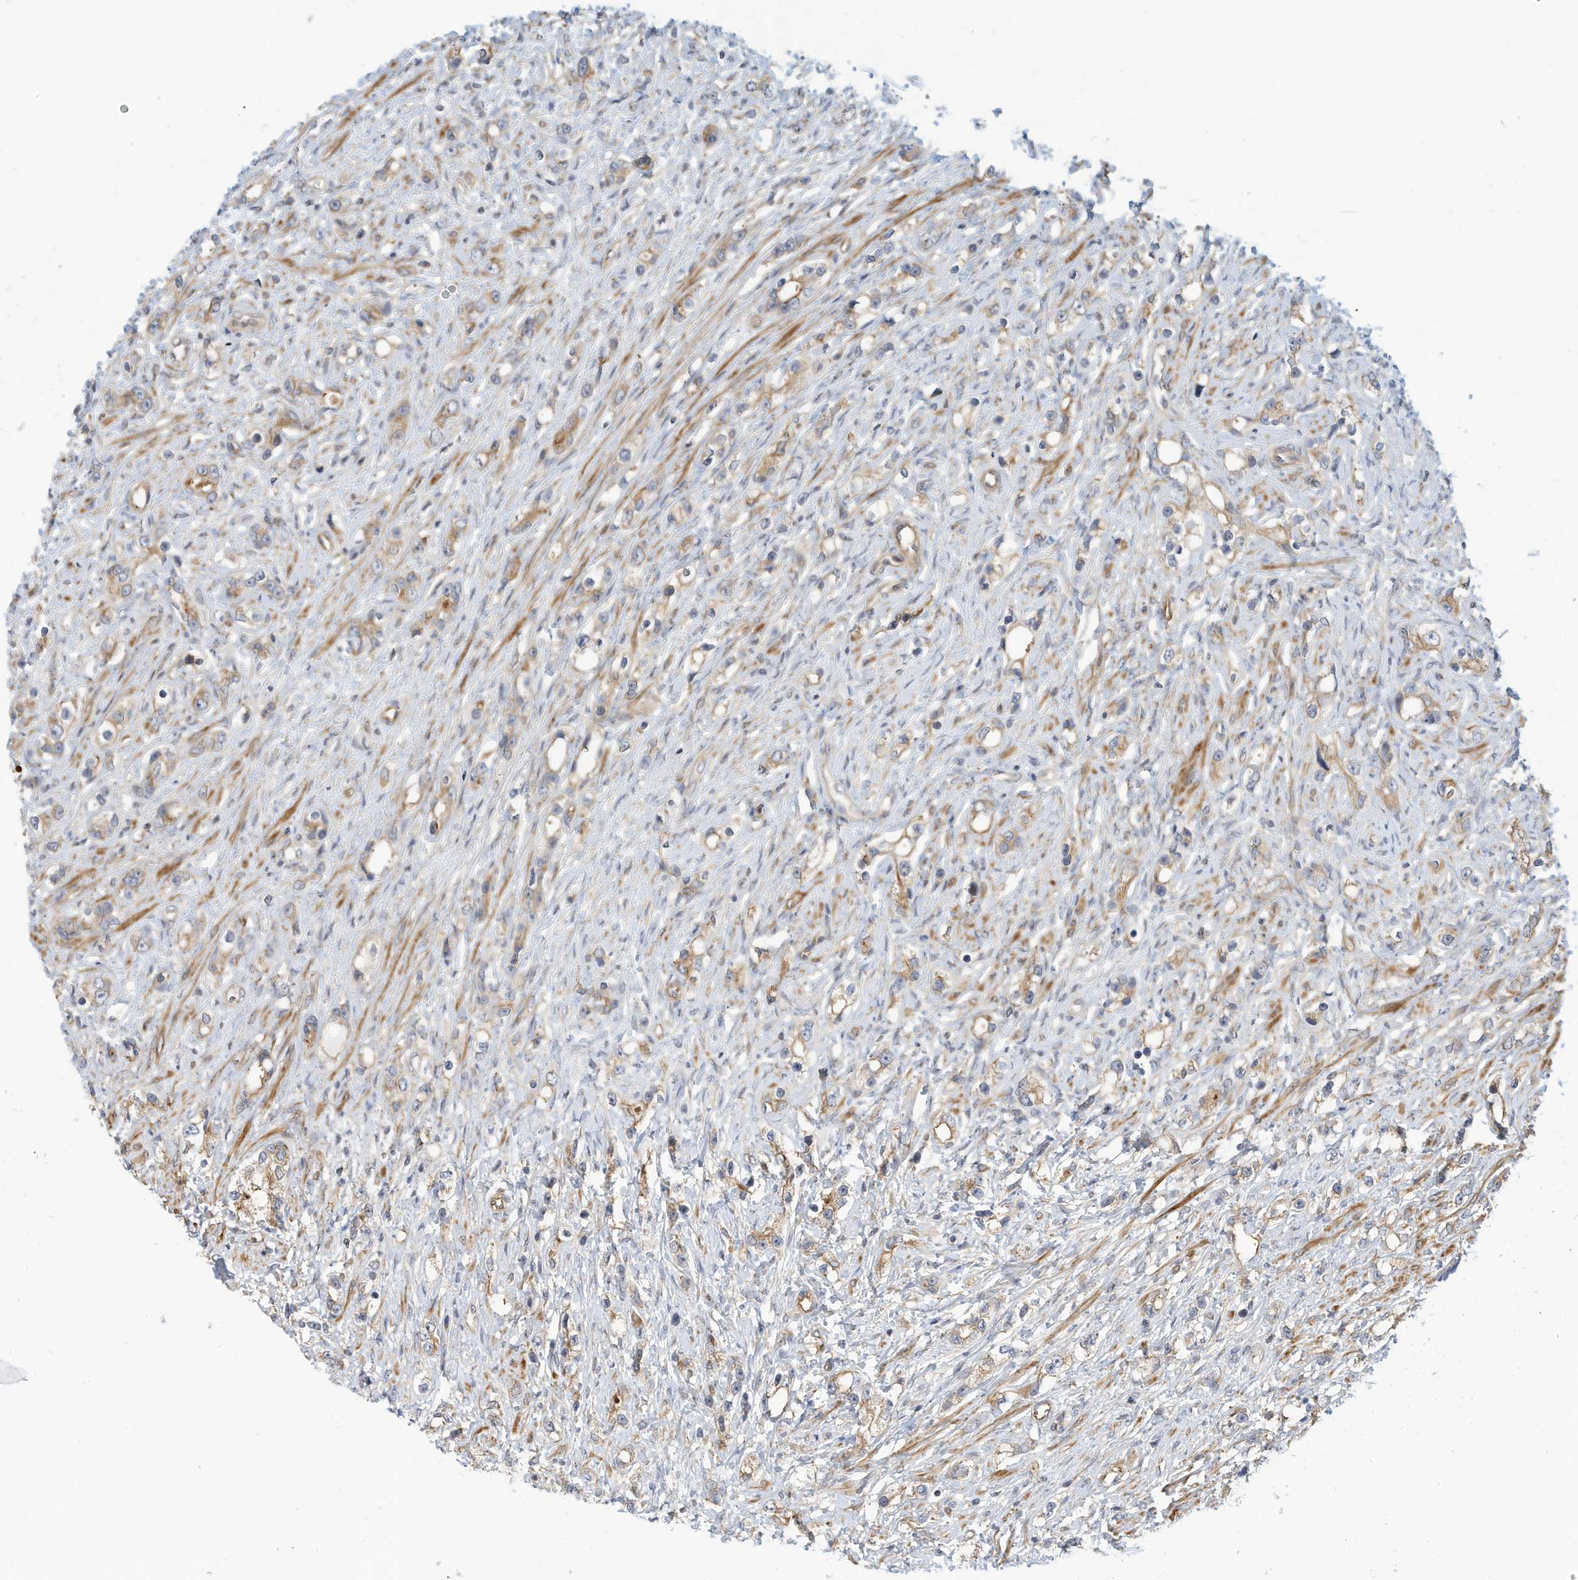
{"staining": {"intensity": "weak", "quantity": "<25%", "location": "cytoplasmic/membranous"}, "tissue": "prostate cancer", "cell_type": "Tumor cells", "image_type": "cancer", "snomed": [{"axis": "morphology", "description": "Adenocarcinoma, High grade"}, {"axis": "topography", "description": "Prostate"}], "caption": "DAB (3,3'-diaminobenzidine) immunohistochemical staining of adenocarcinoma (high-grade) (prostate) exhibits no significant expression in tumor cells.", "gene": "OFD1", "patient": {"sex": "male", "age": 63}}